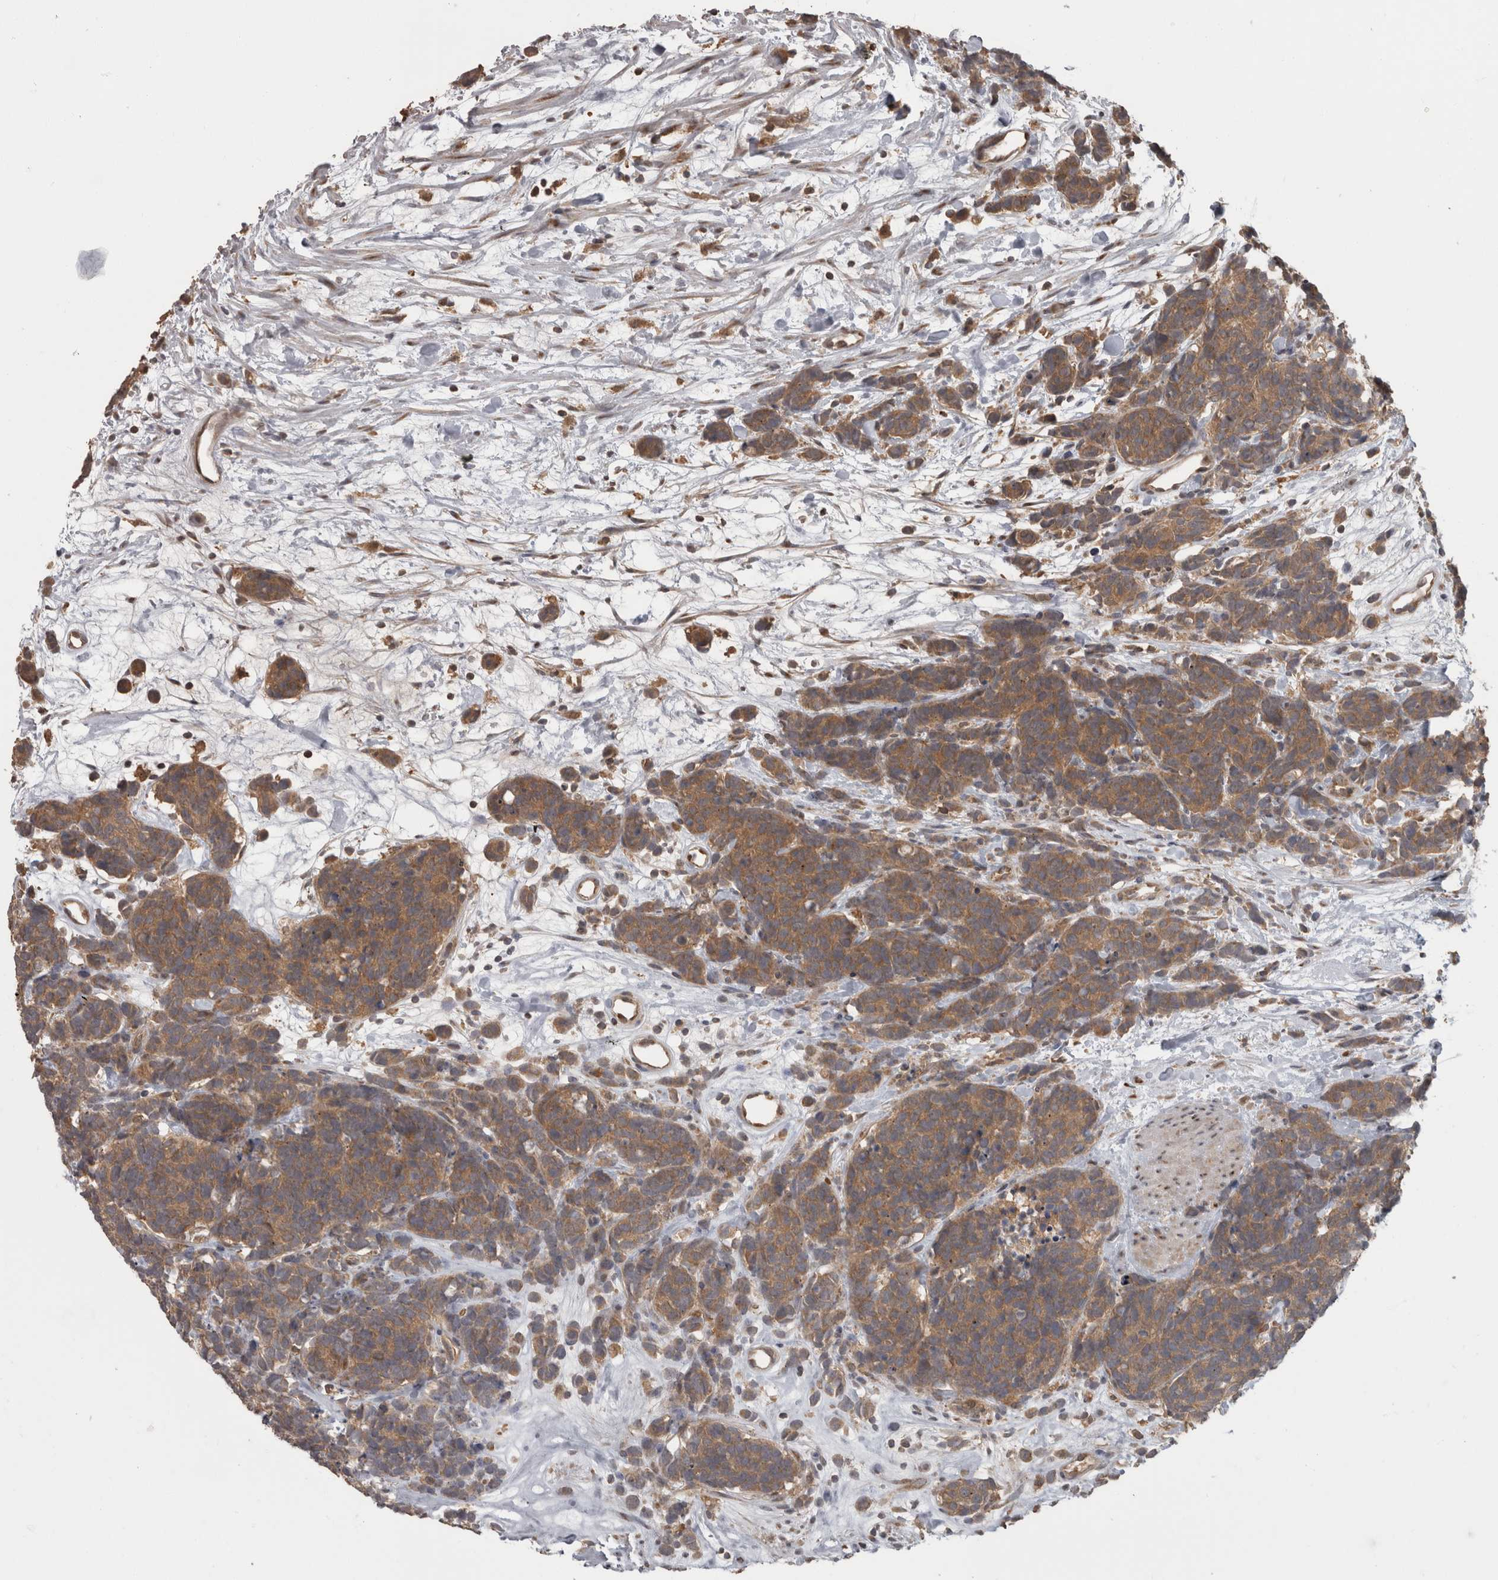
{"staining": {"intensity": "moderate", "quantity": ">75%", "location": "cytoplasmic/membranous"}, "tissue": "carcinoid", "cell_type": "Tumor cells", "image_type": "cancer", "snomed": [{"axis": "morphology", "description": "Carcinoma, NOS"}, {"axis": "morphology", "description": "Carcinoid, malignant, NOS"}, {"axis": "topography", "description": "Urinary bladder"}], "caption": "Immunohistochemistry (IHC) of human carcinoma reveals medium levels of moderate cytoplasmic/membranous staining in approximately >75% of tumor cells.", "gene": "MICU3", "patient": {"sex": "male", "age": 57}}